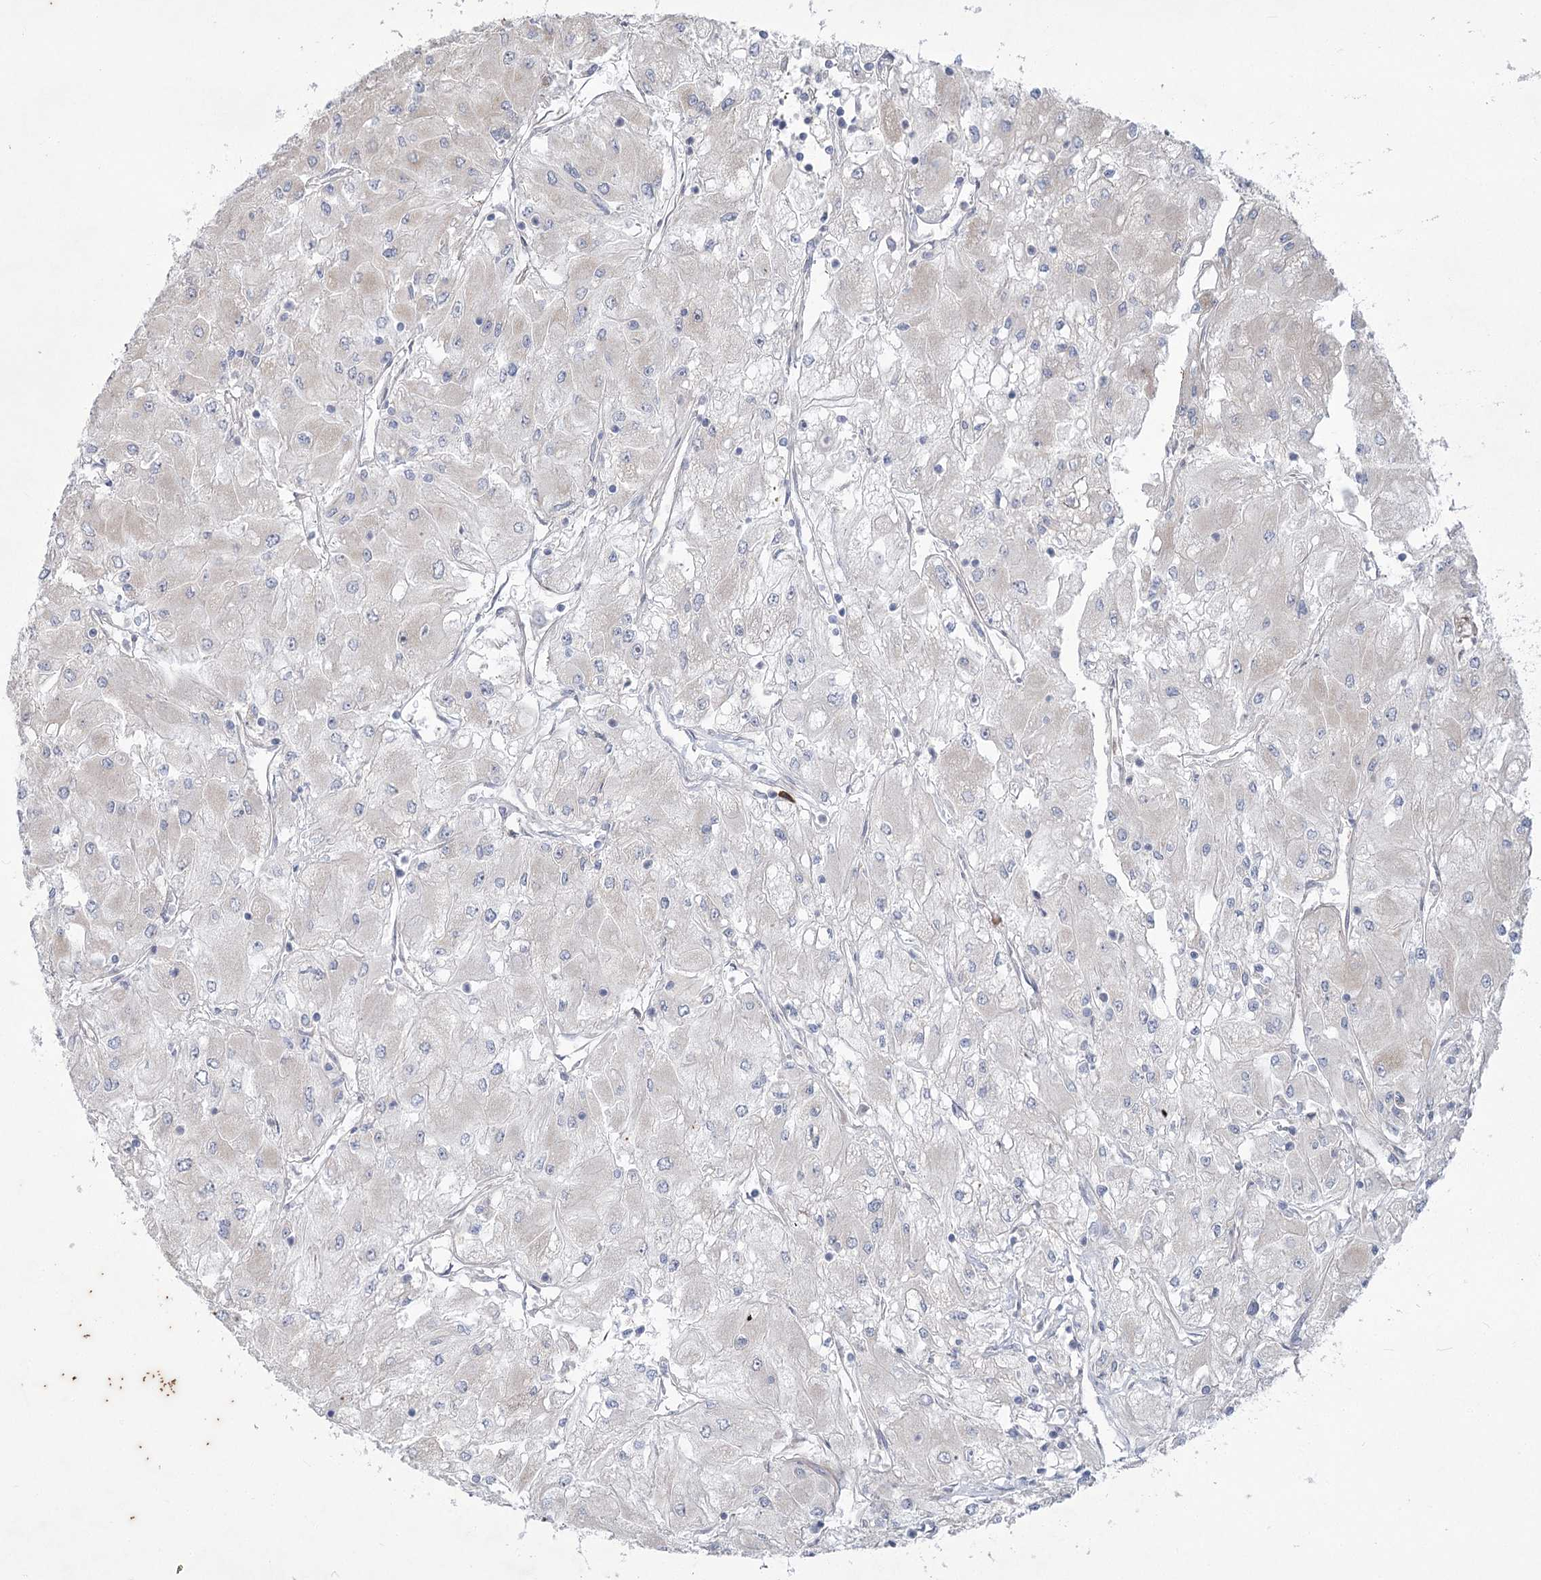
{"staining": {"intensity": "negative", "quantity": "none", "location": "none"}, "tissue": "renal cancer", "cell_type": "Tumor cells", "image_type": "cancer", "snomed": [{"axis": "morphology", "description": "Adenocarcinoma, NOS"}, {"axis": "topography", "description": "Kidney"}], "caption": "This is a micrograph of immunohistochemistry (IHC) staining of renal cancer (adenocarcinoma), which shows no positivity in tumor cells.", "gene": "PLA2G12A", "patient": {"sex": "male", "age": 80}}